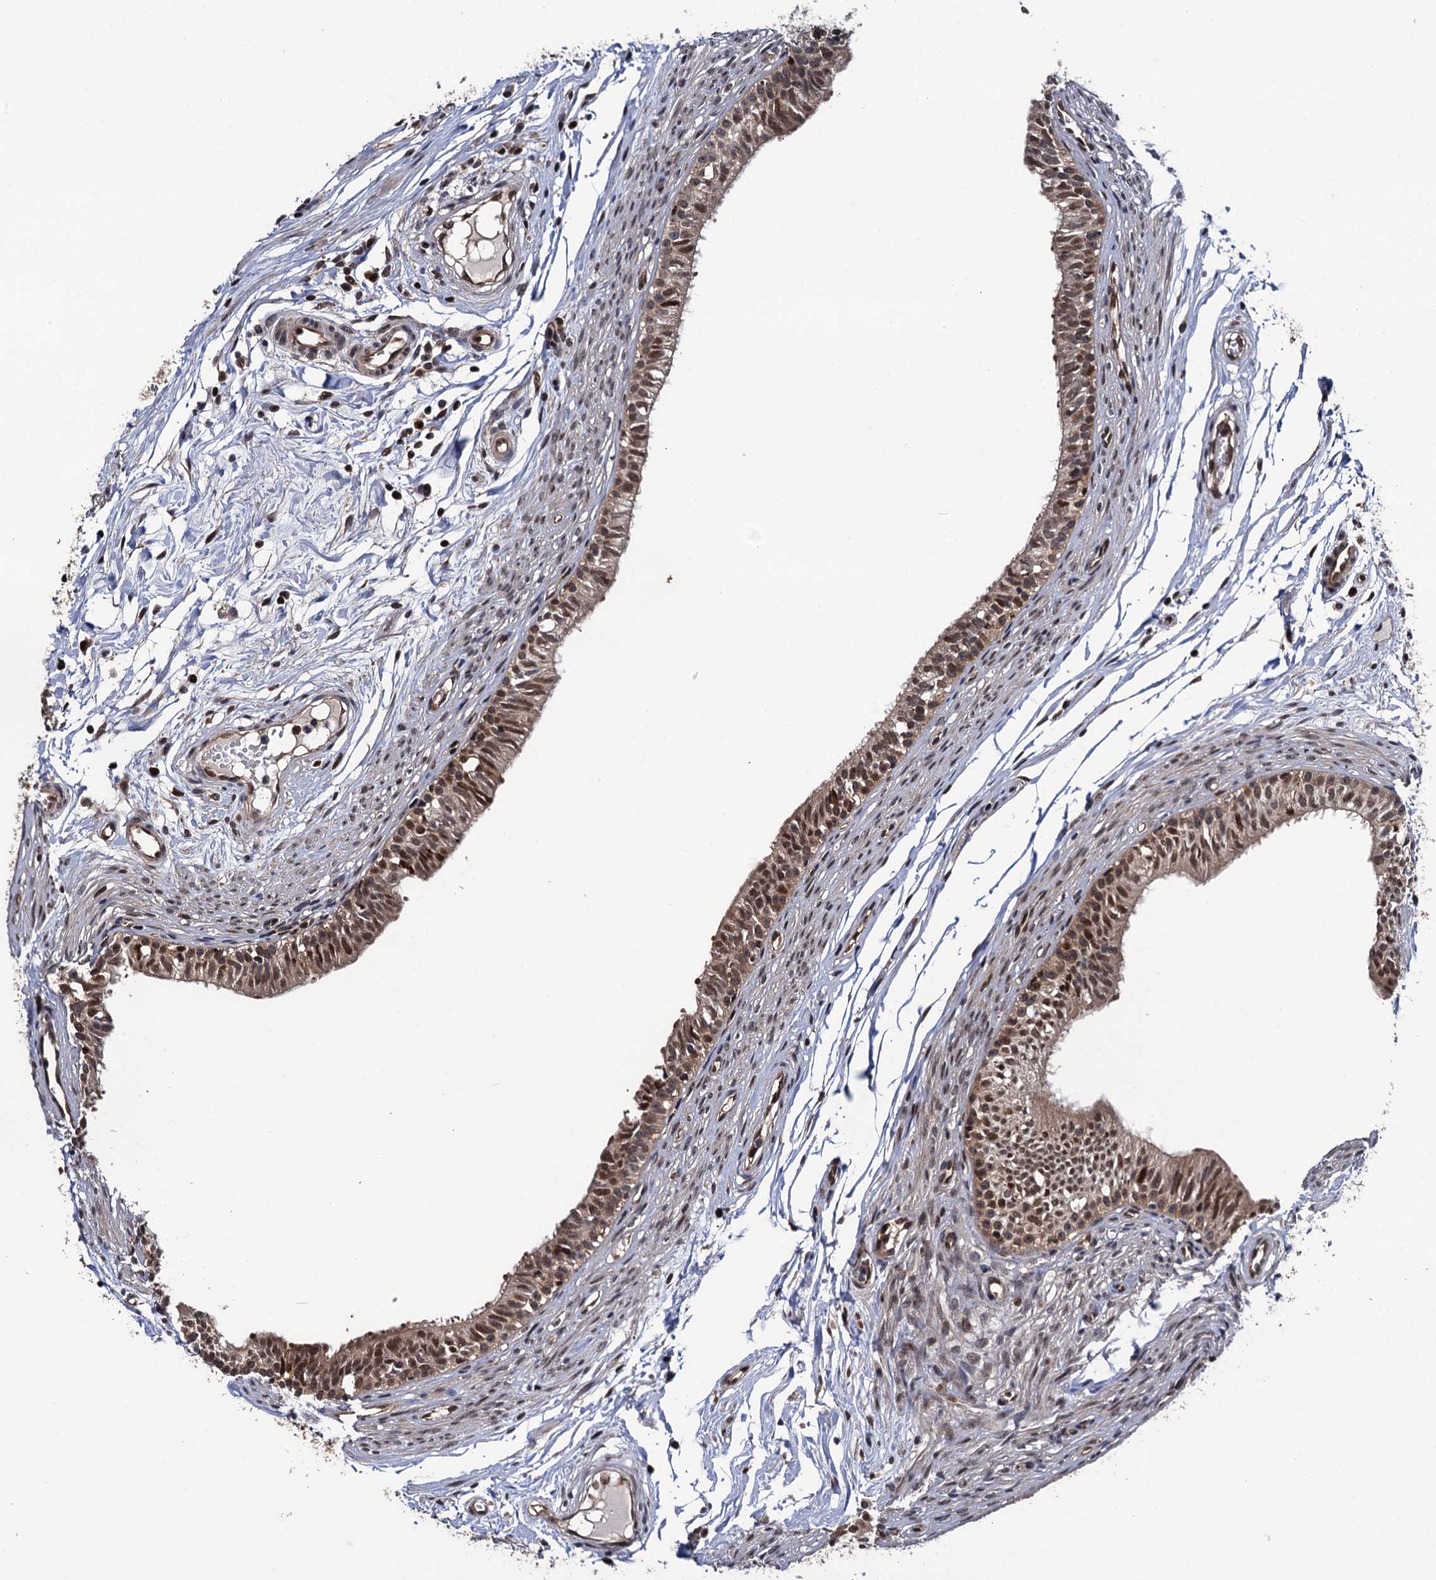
{"staining": {"intensity": "moderate", "quantity": ">75%", "location": "cytoplasmic/membranous,nuclear"}, "tissue": "epididymis", "cell_type": "Glandular cells", "image_type": "normal", "snomed": [{"axis": "morphology", "description": "Normal tissue, NOS"}, {"axis": "topography", "description": "Epididymis, spermatic cord, NOS"}], "caption": "An IHC image of benign tissue is shown. Protein staining in brown highlights moderate cytoplasmic/membranous,nuclear positivity in epididymis within glandular cells.", "gene": "CDC23", "patient": {"sex": "male", "age": 22}}